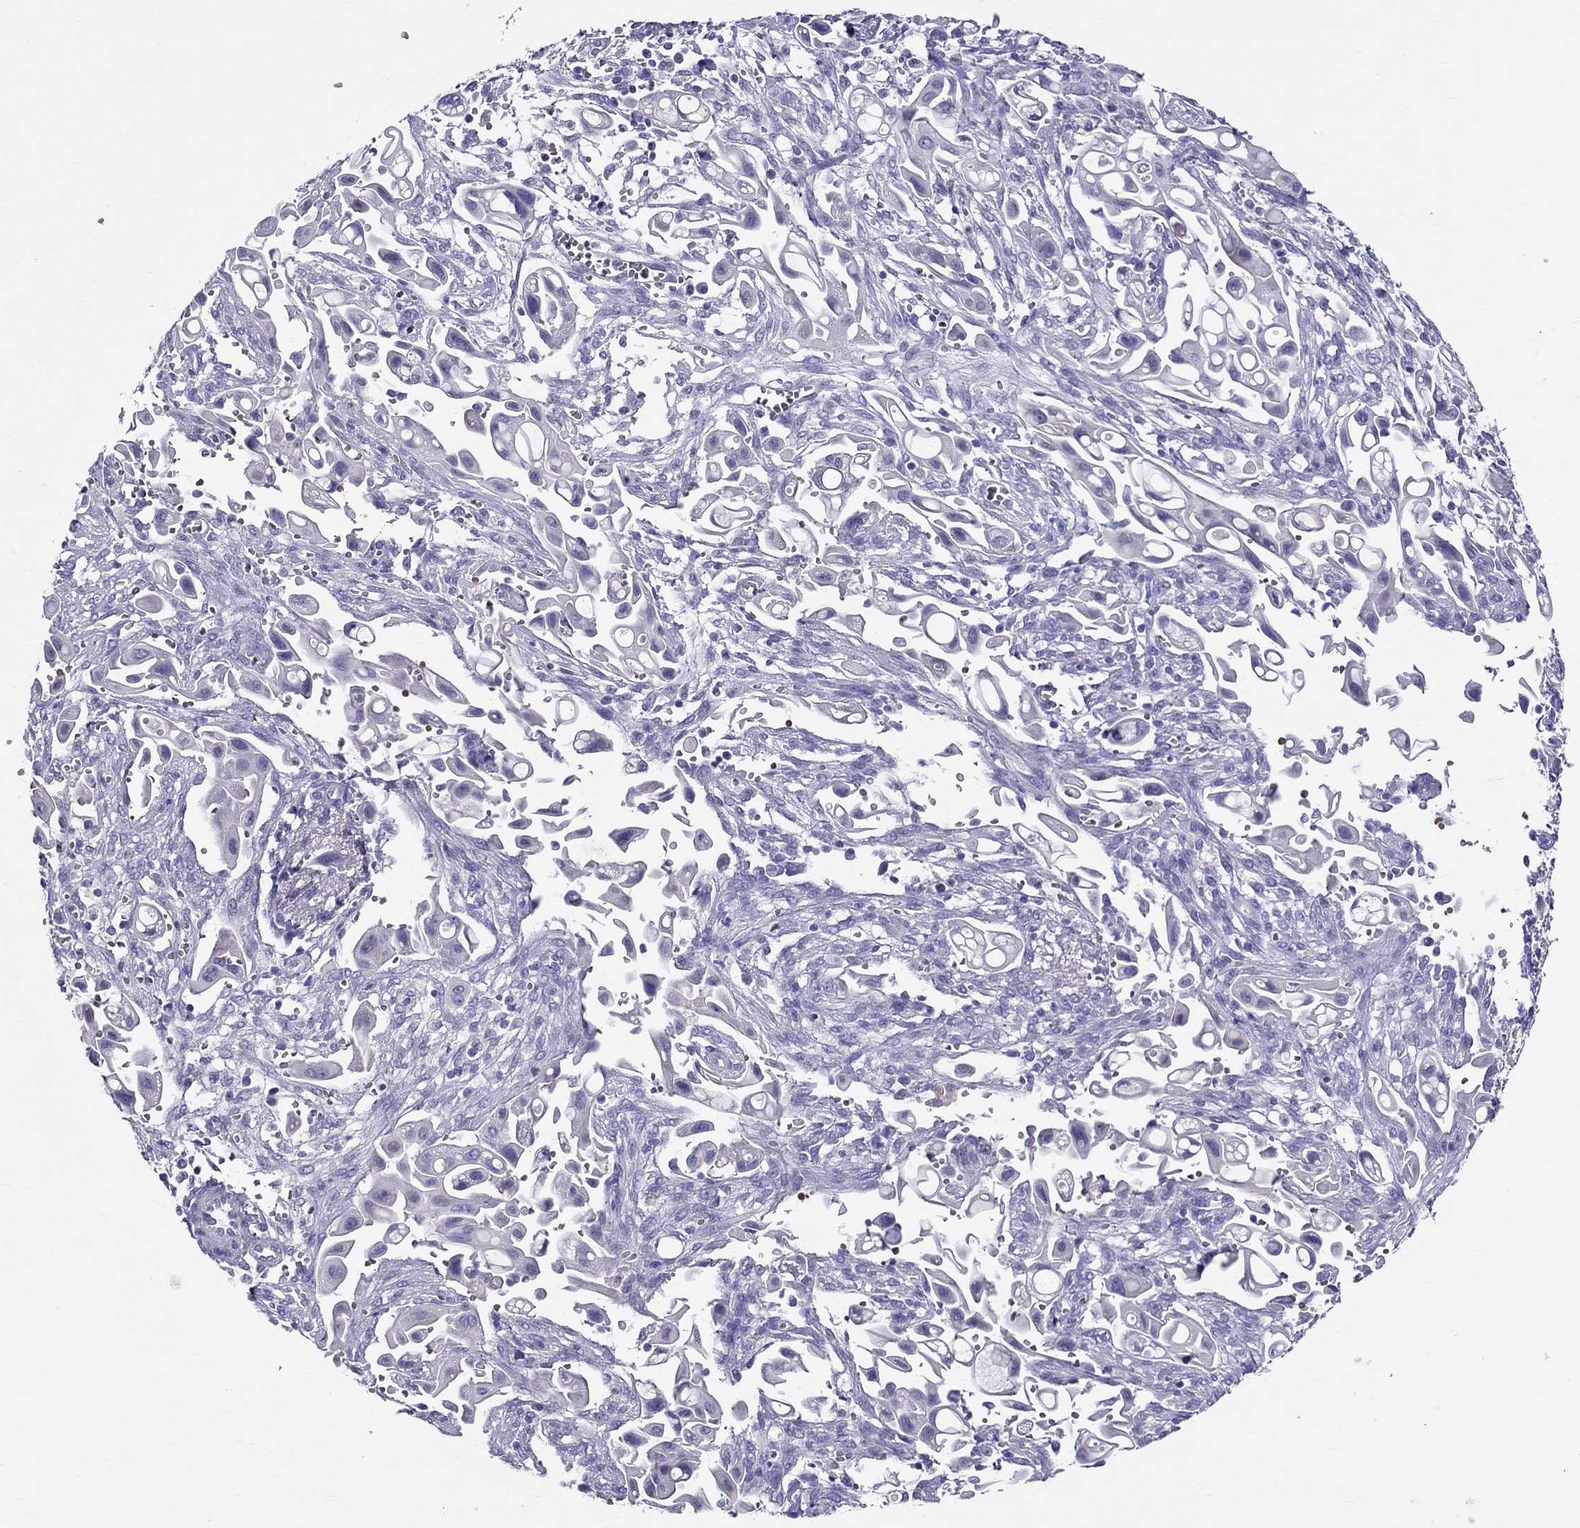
{"staining": {"intensity": "negative", "quantity": "none", "location": "none"}, "tissue": "pancreatic cancer", "cell_type": "Tumor cells", "image_type": "cancer", "snomed": [{"axis": "morphology", "description": "Adenocarcinoma, NOS"}, {"axis": "topography", "description": "Pancreas"}], "caption": "High power microscopy image of an immunohistochemistry (IHC) photomicrograph of adenocarcinoma (pancreatic), revealing no significant positivity in tumor cells. (DAB (3,3'-diaminobenzidine) immunohistochemistry (IHC), high magnification).", "gene": "DNAAF6", "patient": {"sex": "male", "age": 50}}